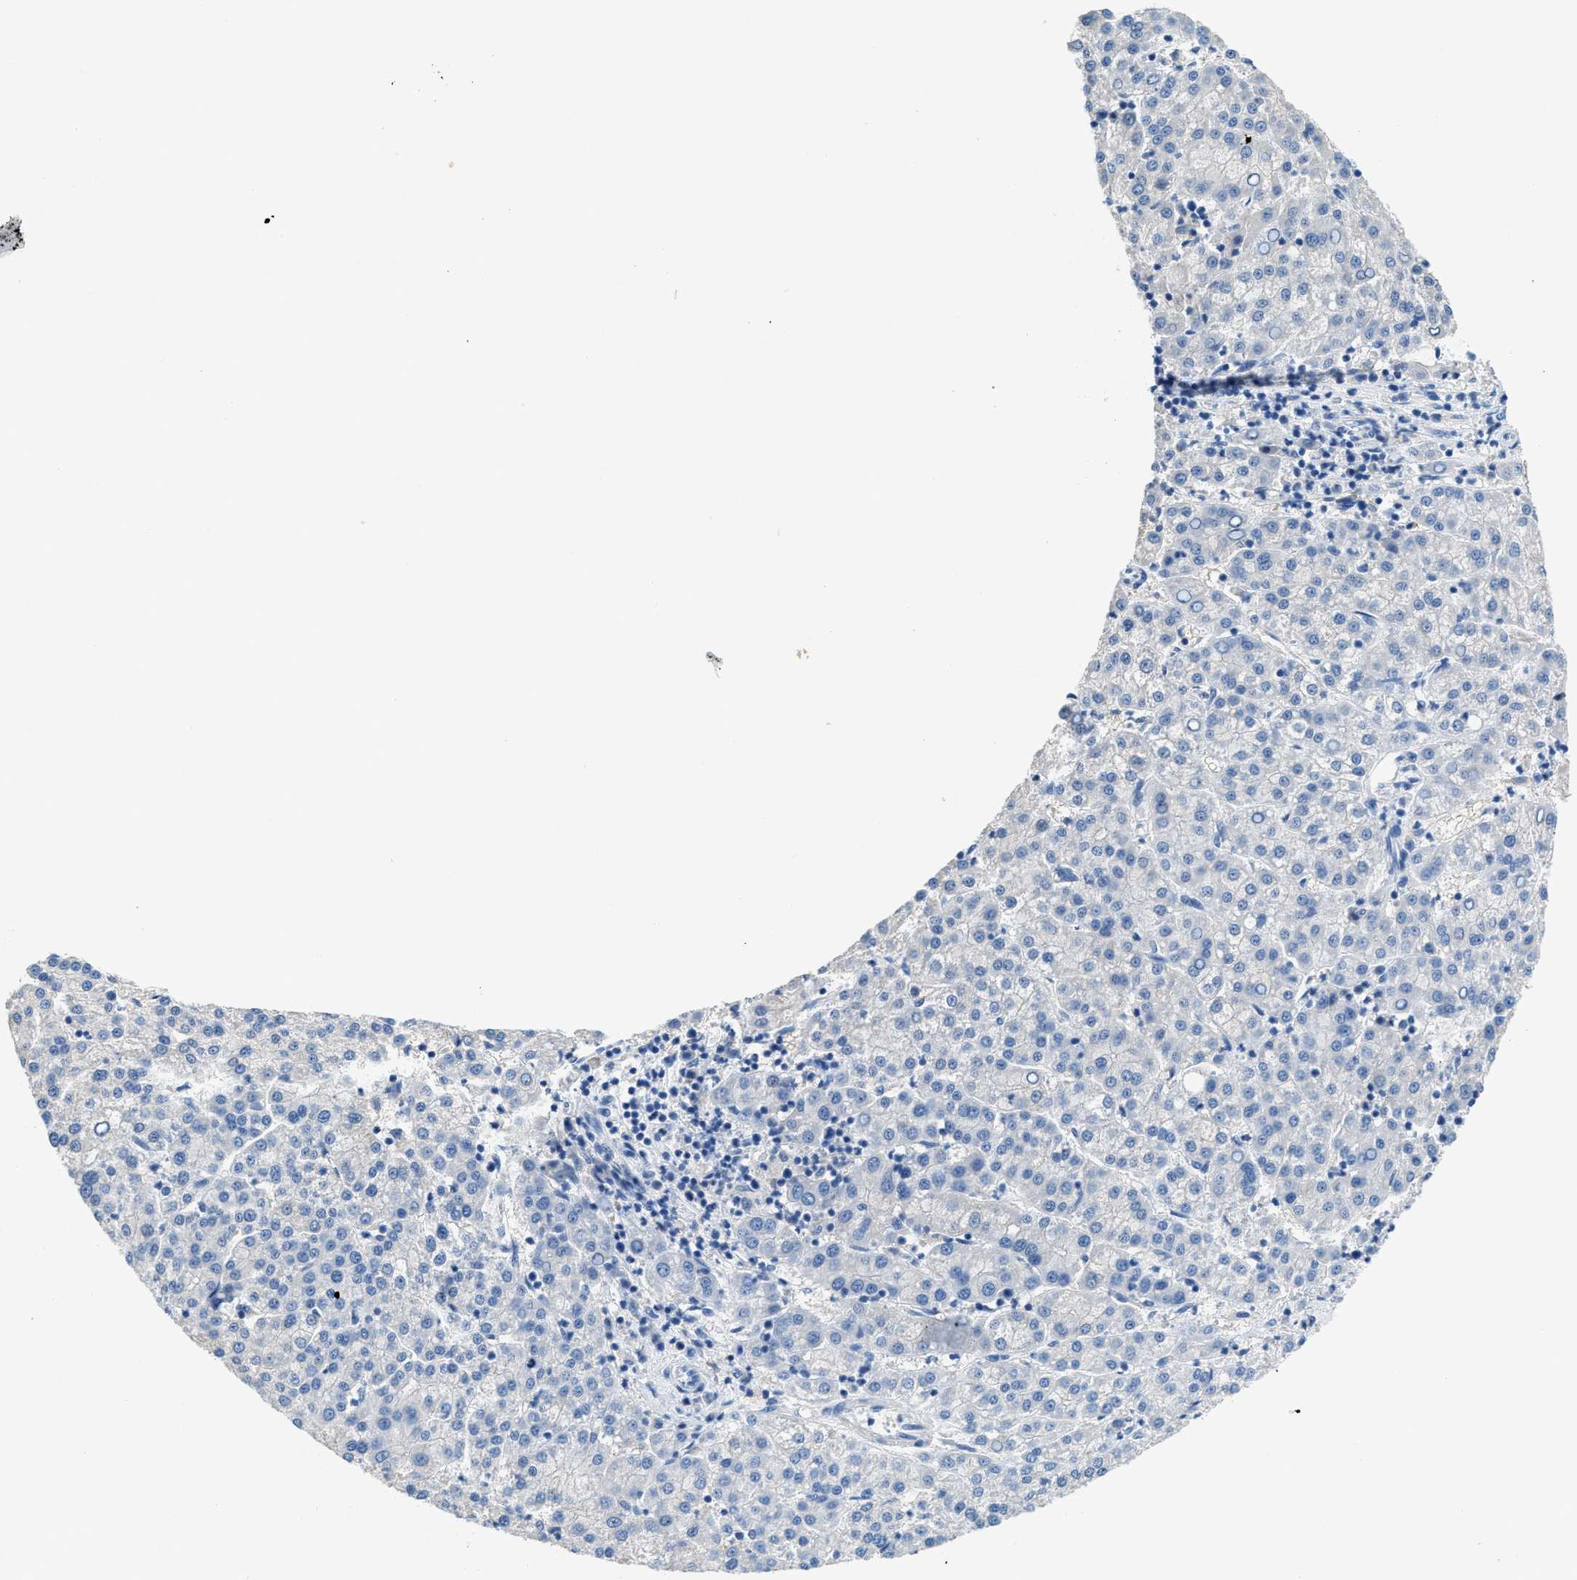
{"staining": {"intensity": "negative", "quantity": "none", "location": "none"}, "tissue": "liver cancer", "cell_type": "Tumor cells", "image_type": "cancer", "snomed": [{"axis": "morphology", "description": "Carcinoma, Hepatocellular, NOS"}, {"axis": "topography", "description": "Liver"}], "caption": "This photomicrograph is of hepatocellular carcinoma (liver) stained with immunohistochemistry to label a protein in brown with the nuclei are counter-stained blue. There is no staining in tumor cells.", "gene": "SLC10A6", "patient": {"sex": "female", "age": 58}}